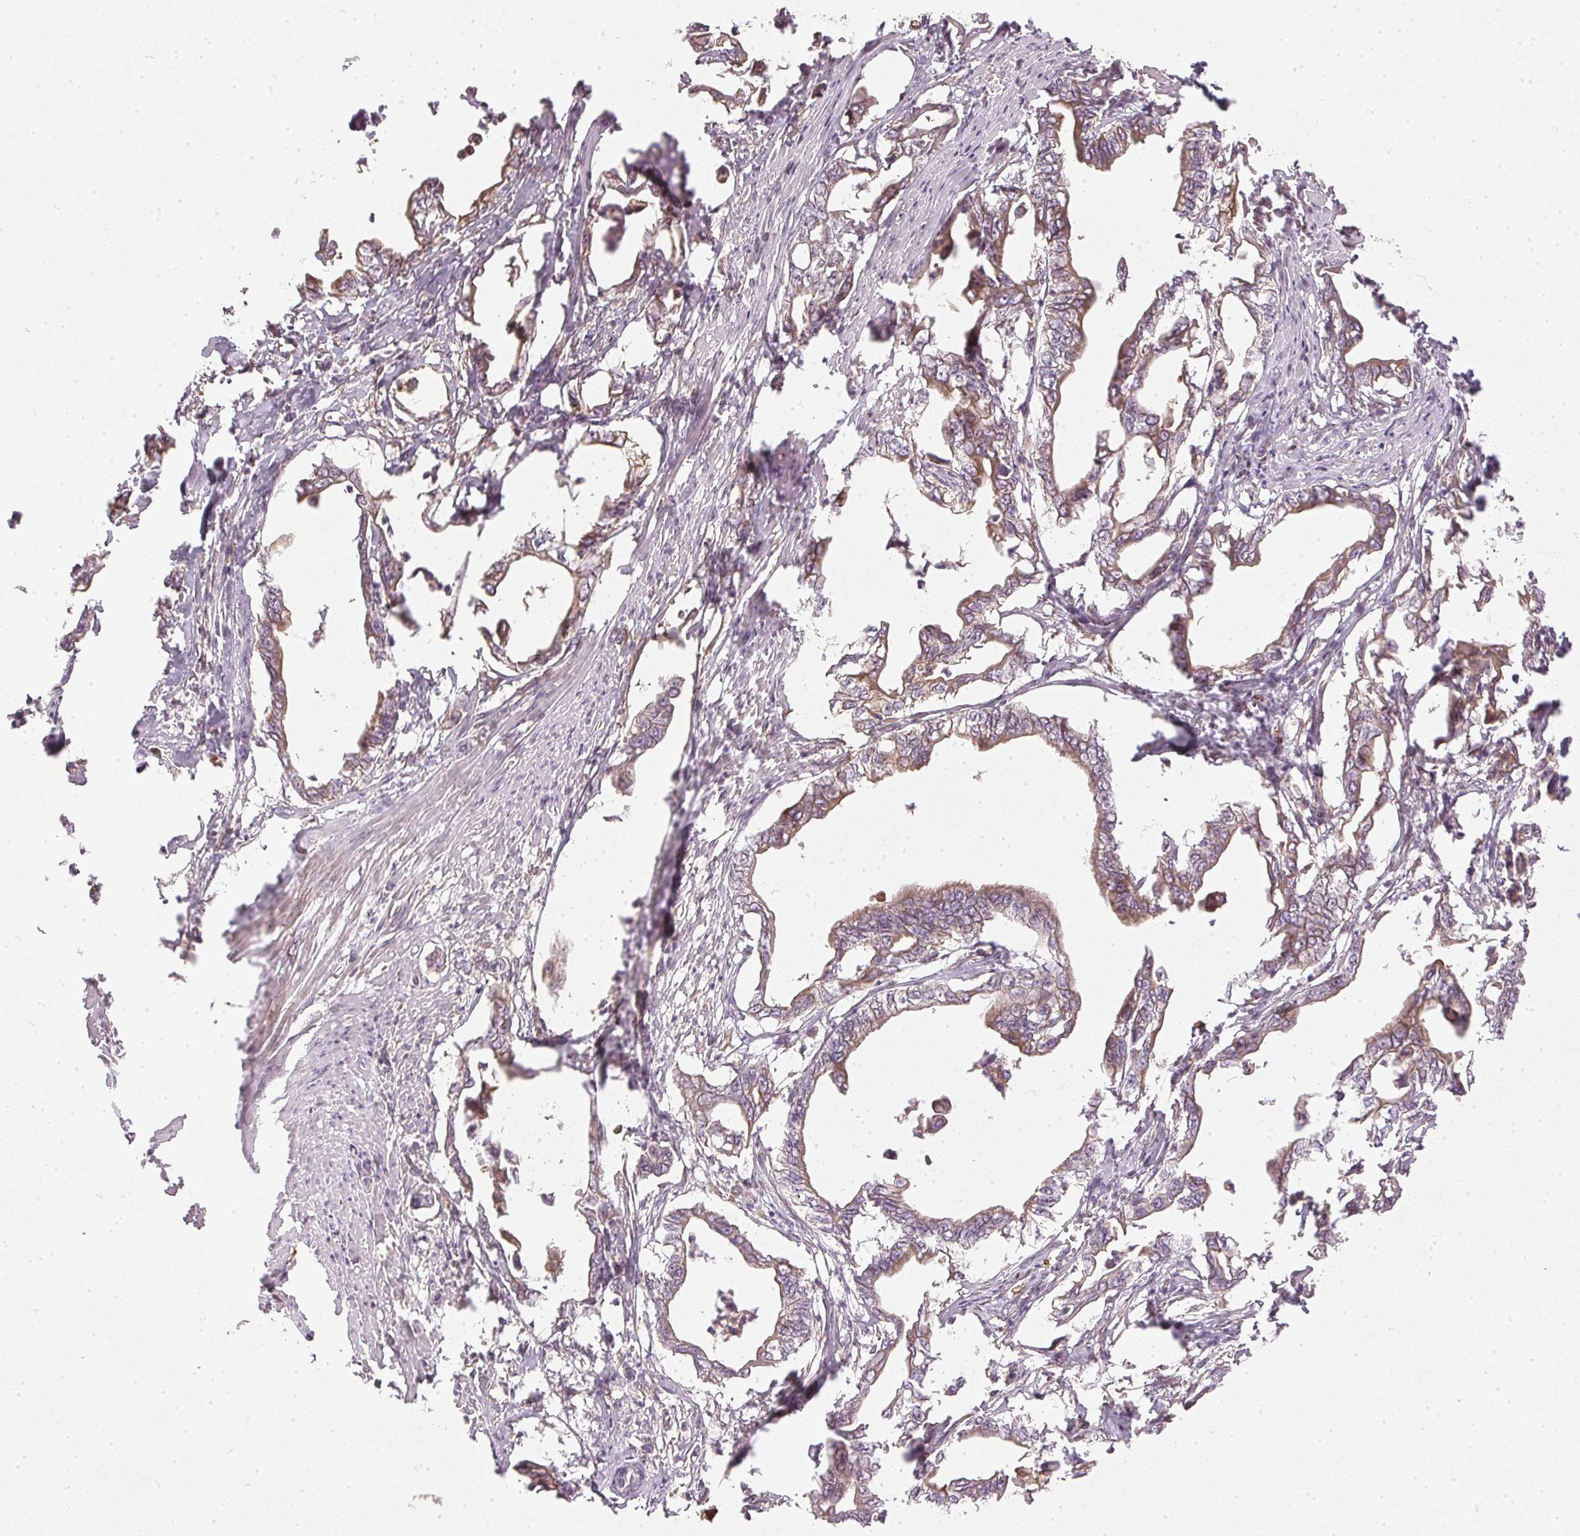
{"staining": {"intensity": "weak", "quantity": "25%-75%", "location": "cytoplasmic/membranous"}, "tissue": "pancreatic cancer", "cell_type": "Tumor cells", "image_type": "cancer", "snomed": [{"axis": "morphology", "description": "Adenocarcinoma, NOS"}, {"axis": "topography", "description": "Pancreas"}], "caption": "The micrograph exhibits a brown stain indicating the presence of a protein in the cytoplasmic/membranous of tumor cells in pancreatic adenocarcinoma.", "gene": "NADK2", "patient": {"sex": "male", "age": 61}}